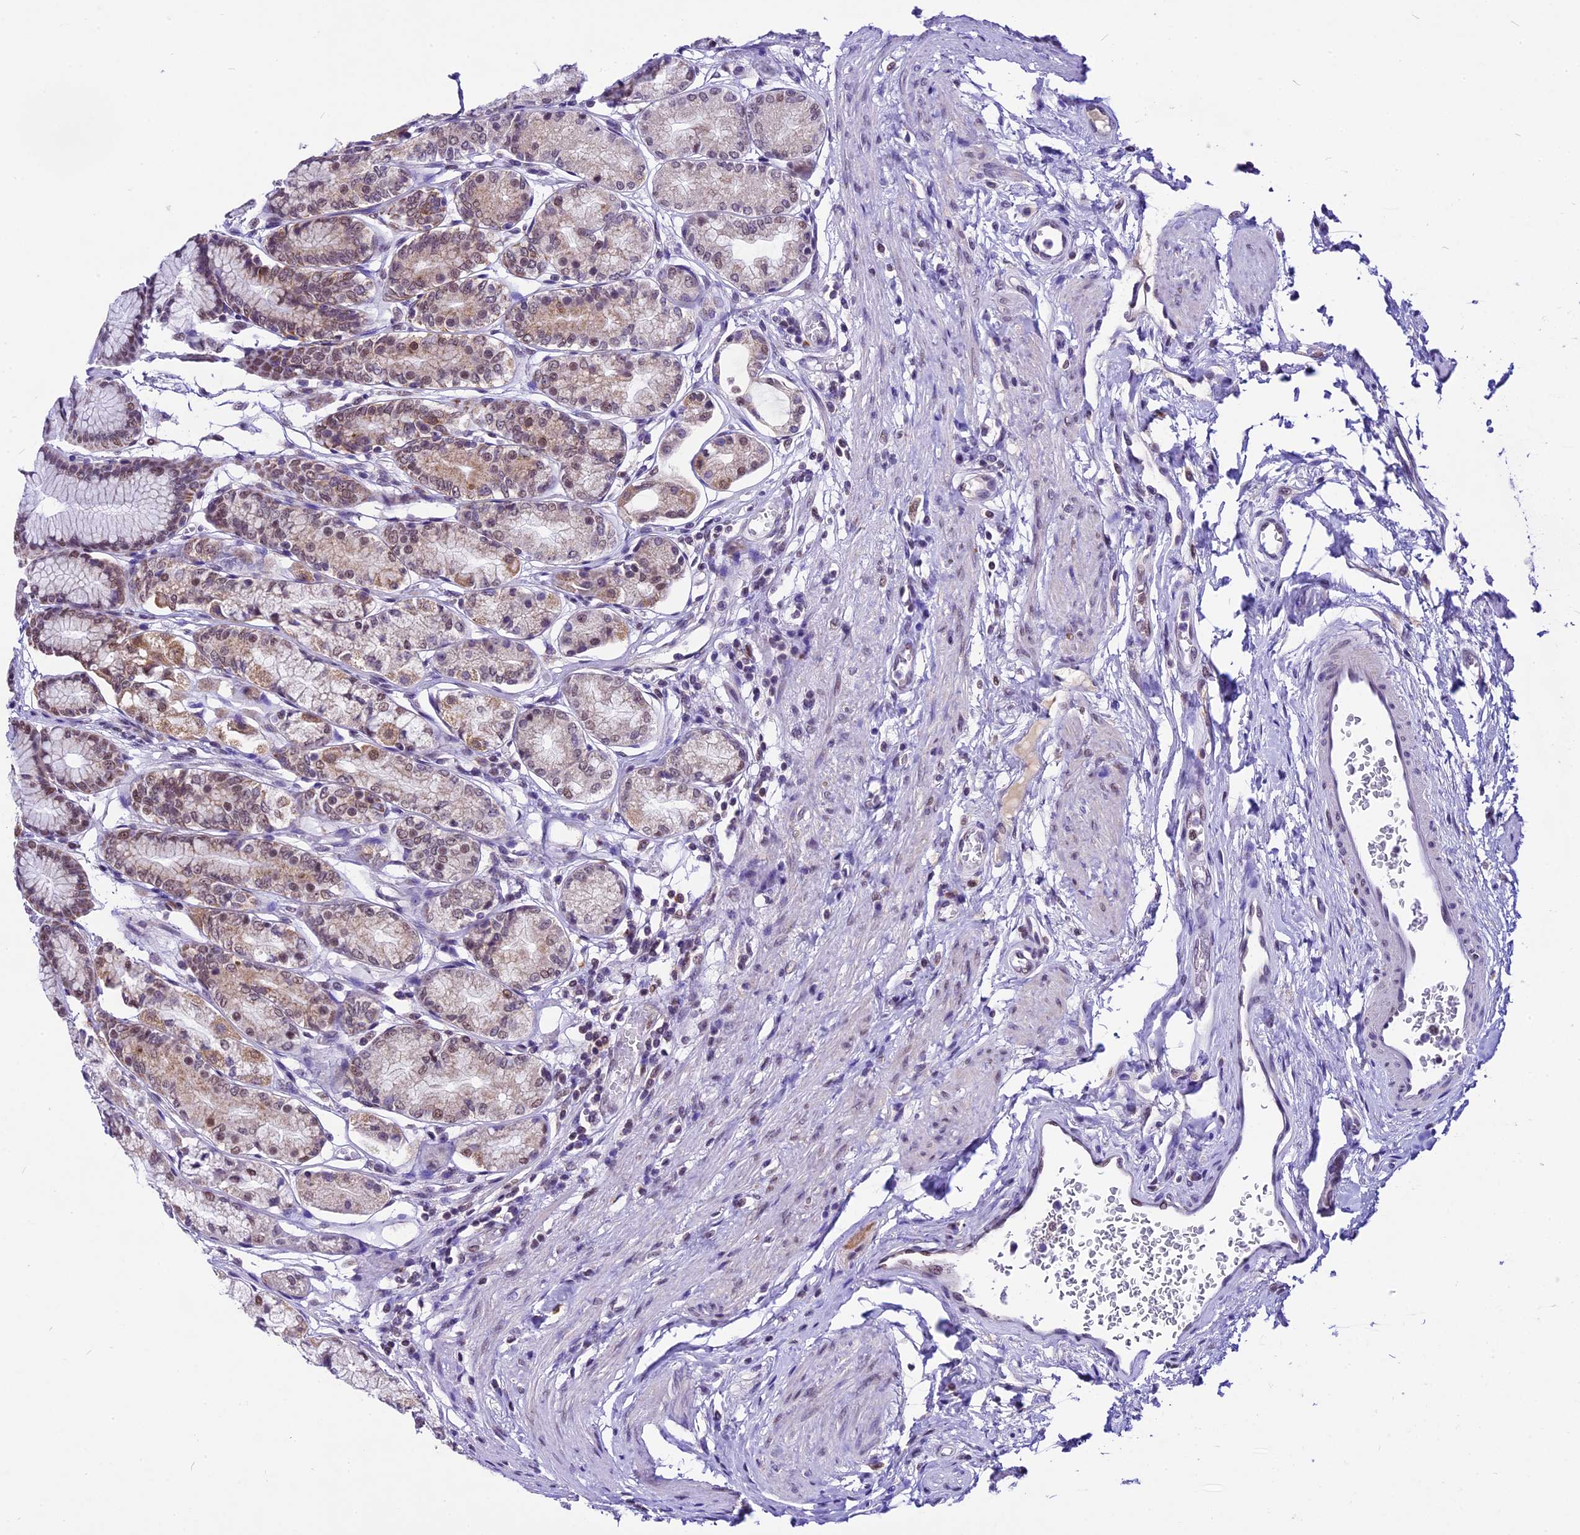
{"staining": {"intensity": "moderate", "quantity": "25%-75%", "location": "cytoplasmic/membranous,nuclear"}, "tissue": "stomach", "cell_type": "Glandular cells", "image_type": "normal", "snomed": [{"axis": "morphology", "description": "Normal tissue, NOS"}, {"axis": "morphology", "description": "Adenocarcinoma, NOS"}, {"axis": "morphology", "description": "Adenocarcinoma, High grade"}, {"axis": "topography", "description": "Stomach, upper"}, {"axis": "topography", "description": "Stomach"}], "caption": "Moderate cytoplasmic/membranous,nuclear positivity for a protein is identified in about 25%-75% of glandular cells of normal stomach using immunohistochemistry (IHC).", "gene": "CARS2", "patient": {"sex": "female", "age": 65}}